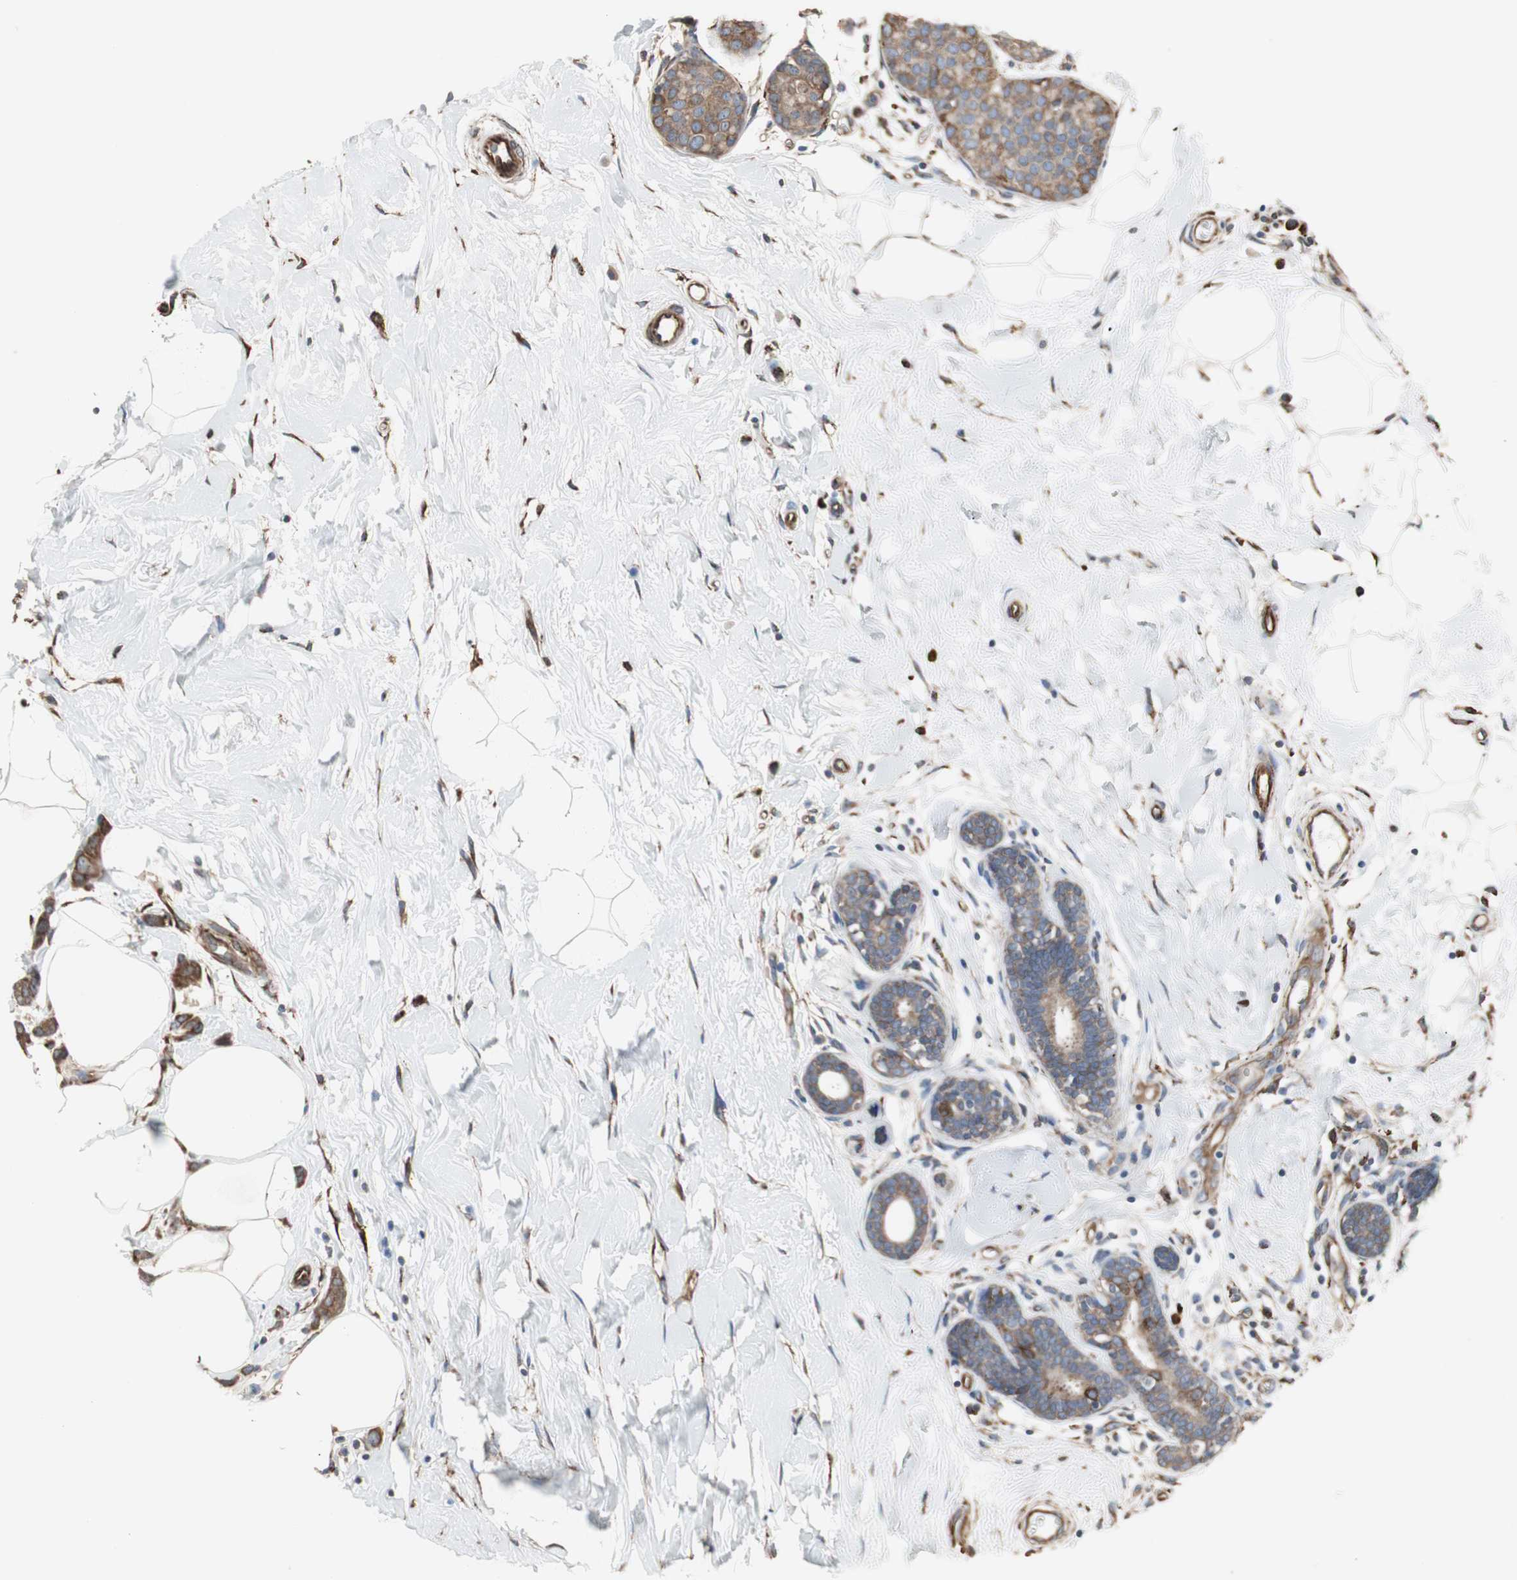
{"staining": {"intensity": "moderate", "quantity": ">75%", "location": "cytoplasmic/membranous"}, "tissue": "breast cancer", "cell_type": "Tumor cells", "image_type": "cancer", "snomed": [{"axis": "morphology", "description": "Lobular carcinoma, in situ"}, {"axis": "morphology", "description": "Lobular carcinoma"}, {"axis": "topography", "description": "Breast"}], "caption": "The histopathology image reveals staining of breast lobular carcinoma, revealing moderate cytoplasmic/membranous protein staining (brown color) within tumor cells.", "gene": "CALU", "patient": {"sex": "female", "age": 41}}